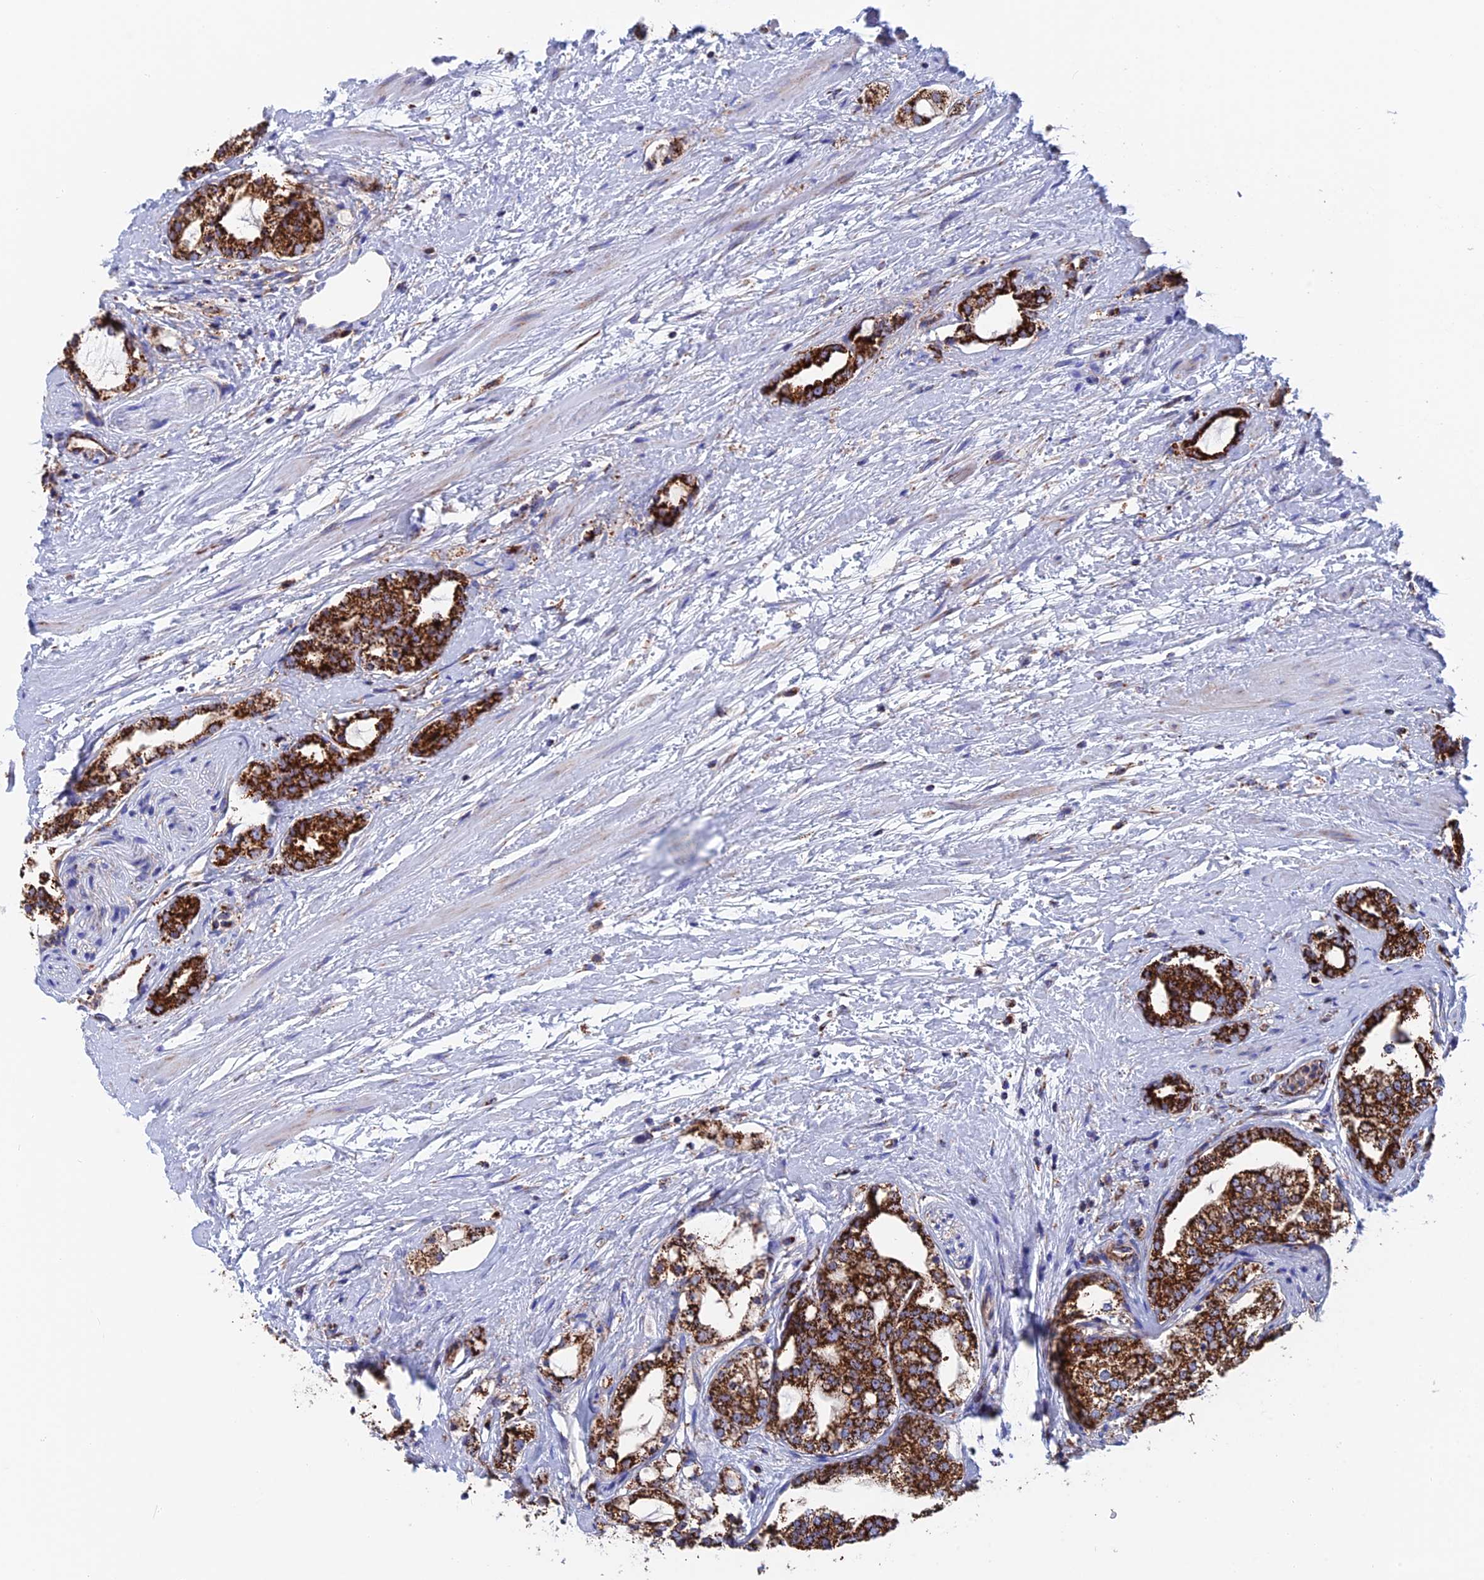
{"staining": {"intensity": "strong", "quantity": ">75%", "location": "cytoplasmic/membranous"}, "tissue": "prostate cancer", "cell_type": "Tumor cells", "image_type": "cancer", "snomed": [{"axis": "morphology", "description": "Adenocarcinoma, High grade"}, {"axis": "topography", "description": "Prostate"}], "caption": "Prostate high-grade adenocarcinoma tissue displays strong cytoplasmic/membranous positivity in approximately >75% of tumor cells", "gene": "WDR83", "patient": {"sex": "male", "age": 64}}